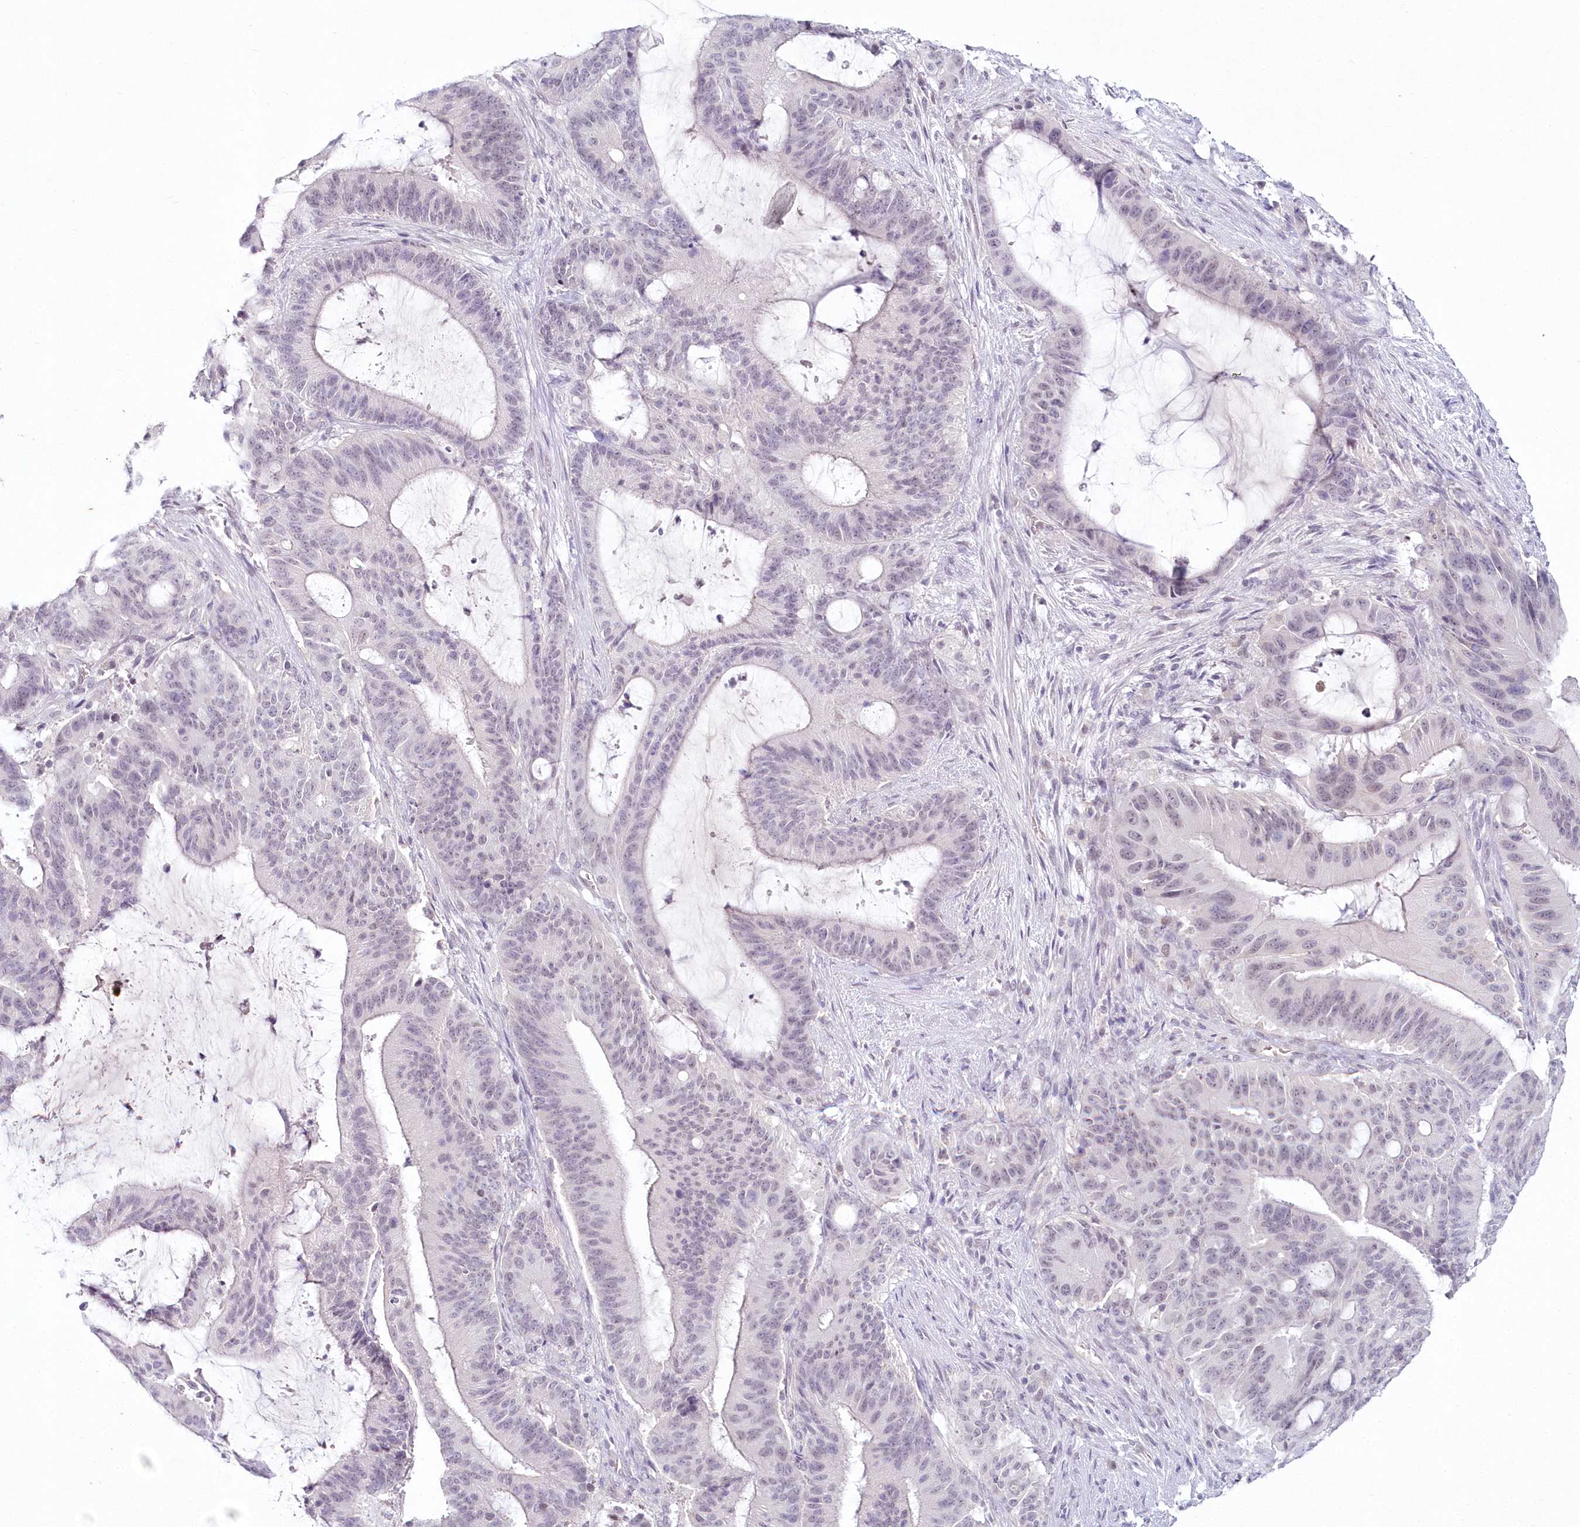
{"staining": {"intensity": "negative", "quantity": "none", "location": "none"}, "tissue": "liver cancer", "cell_type": "Tumor cells", "image_type": "cancer", "snomed": [{"axis": "morphology", "description": "Normal tissue, NOS"}, {"axis": "morphology", "description": "Cholangiocarcinoma"}, {"axis": "topography", "description": "Liver"}, {"axis": "topography", "description": "Peripheral nerve tissue"}], "caption": "DAB immunohistochemical staining of human cholangiocarcinoma (liver) exhibits no significant positivity in tumor cells. The staining was performed using DAB to visualize the protein expression in brown, while the nuclei were stained in blue with hematoxylin (Magnification: 20x).", "gene": "HYCC2", "patient": {"sex": "female", "age": 73}}